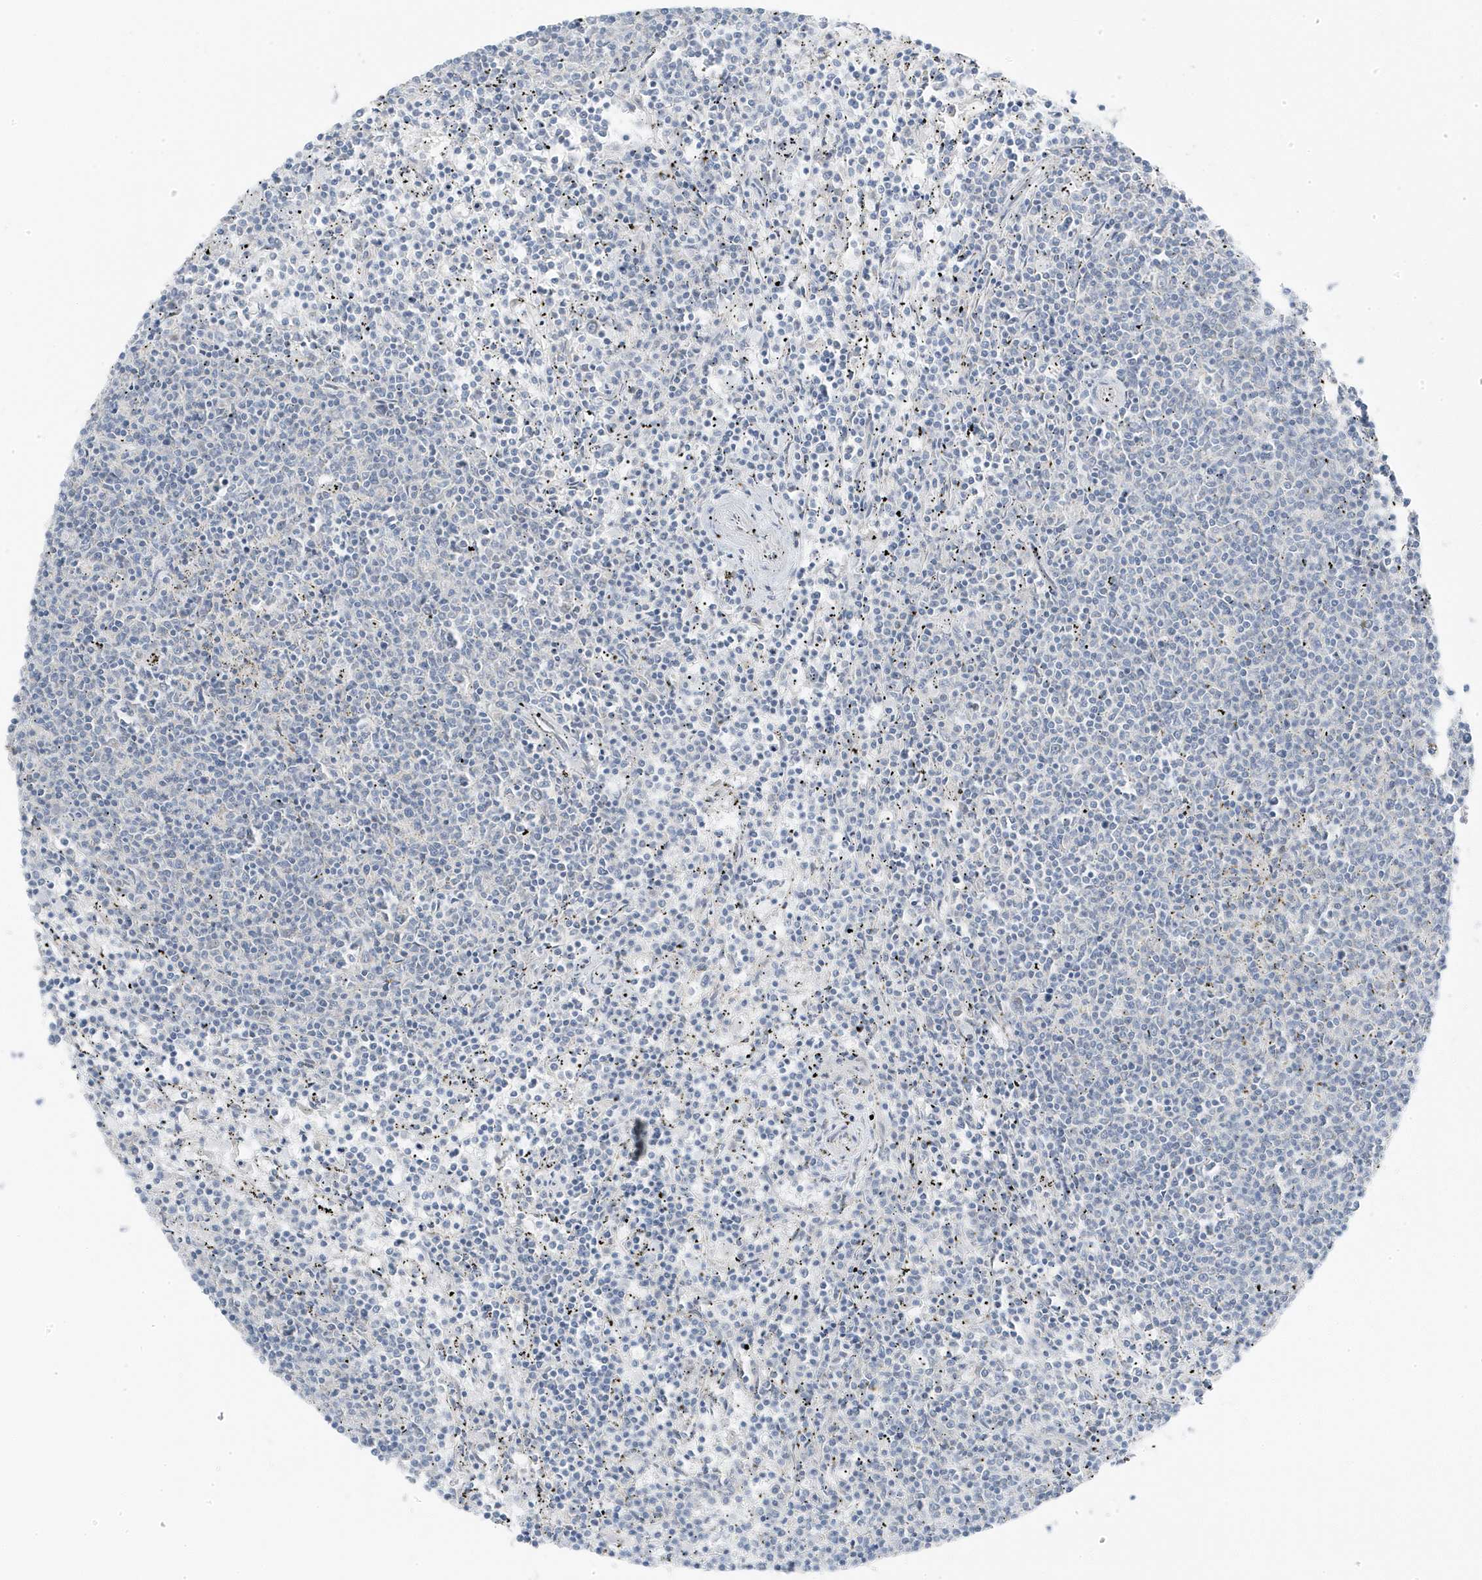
{"staining": {"intensity": "negative", "quantity": "none", "location": "none"}, "tissue": "lymphoma", "cell_type": "Tumor cells", "image_type": "cancer", "snomed": [{"axis": "morphology", "description": "Malignant lymphoma, non-Hodgkin's type, Low grade"}, {"axis": "topography", "description": "Spleen"}], "caption": "Immunohistochemistry (IHC) micrograph of lymphoma stained for a protein (brown), which exhibits no positivity in tumor cells.", "gene": "TSEN15", "patient": {"sex": "female", "age": 50}}